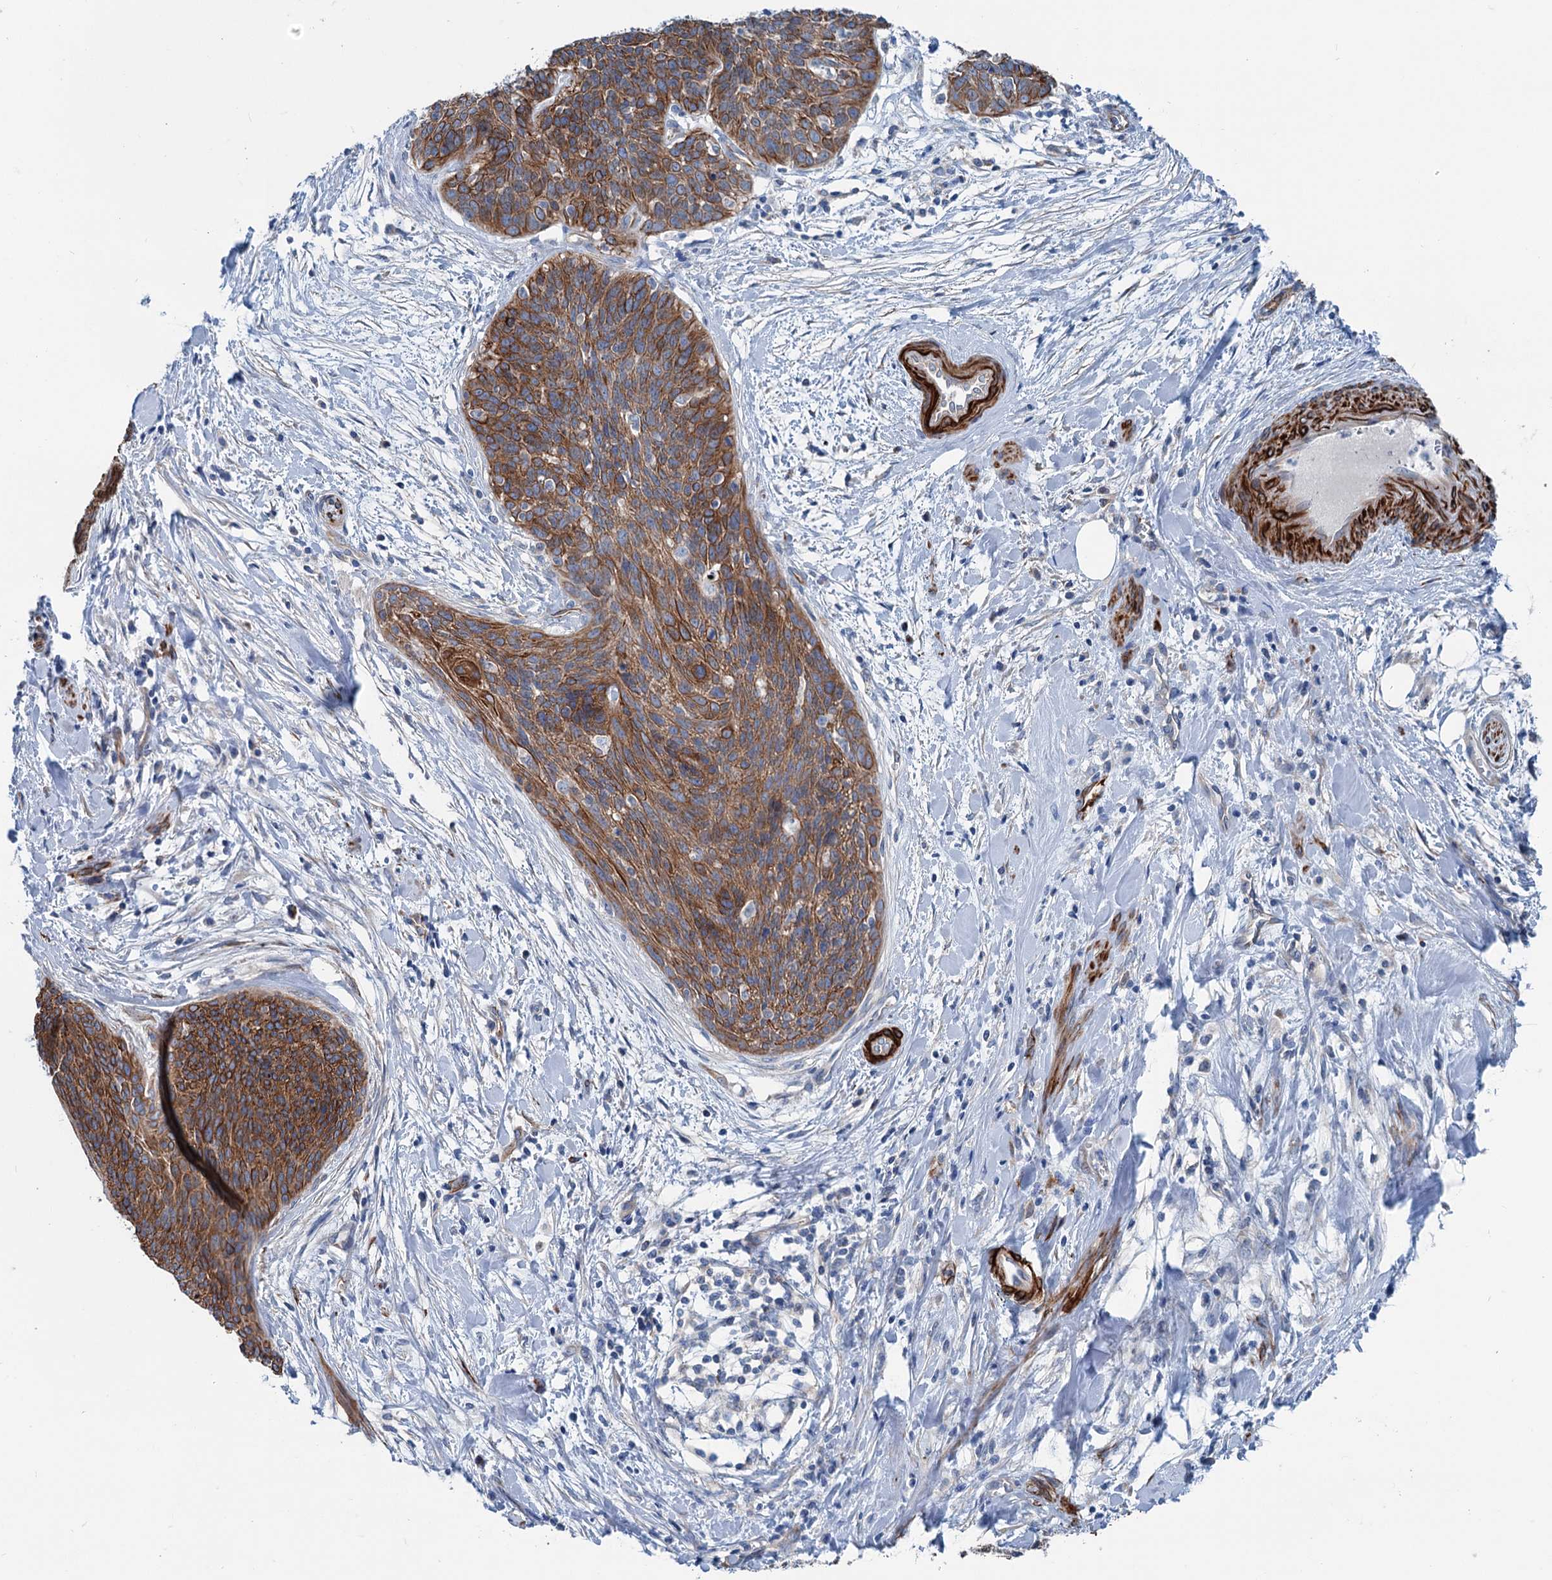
{"staining": {"intensity": "moderate", "quantity": ">75%", "location": "cytoplasmic/membranous"}, "tissue": "cervical cancer", "cell_type": "Tumor cells", "image_type": "cancer", "snomed": [{"axis": "morphology", "description": "Squamous cell carcinoma, NOS"}, {"axis": "topography", "description": "Cervix"}], "caption": "Protein expression analysis of cervical cancer (squamous cell carcinoma) reveals moderate cytoplasmic/membranous staining in approximately >75% of tumor cells. Nuclei are stained in blue.", "gene": "CALCOCO1", "patient": {"sex": "female", "age": 55}}